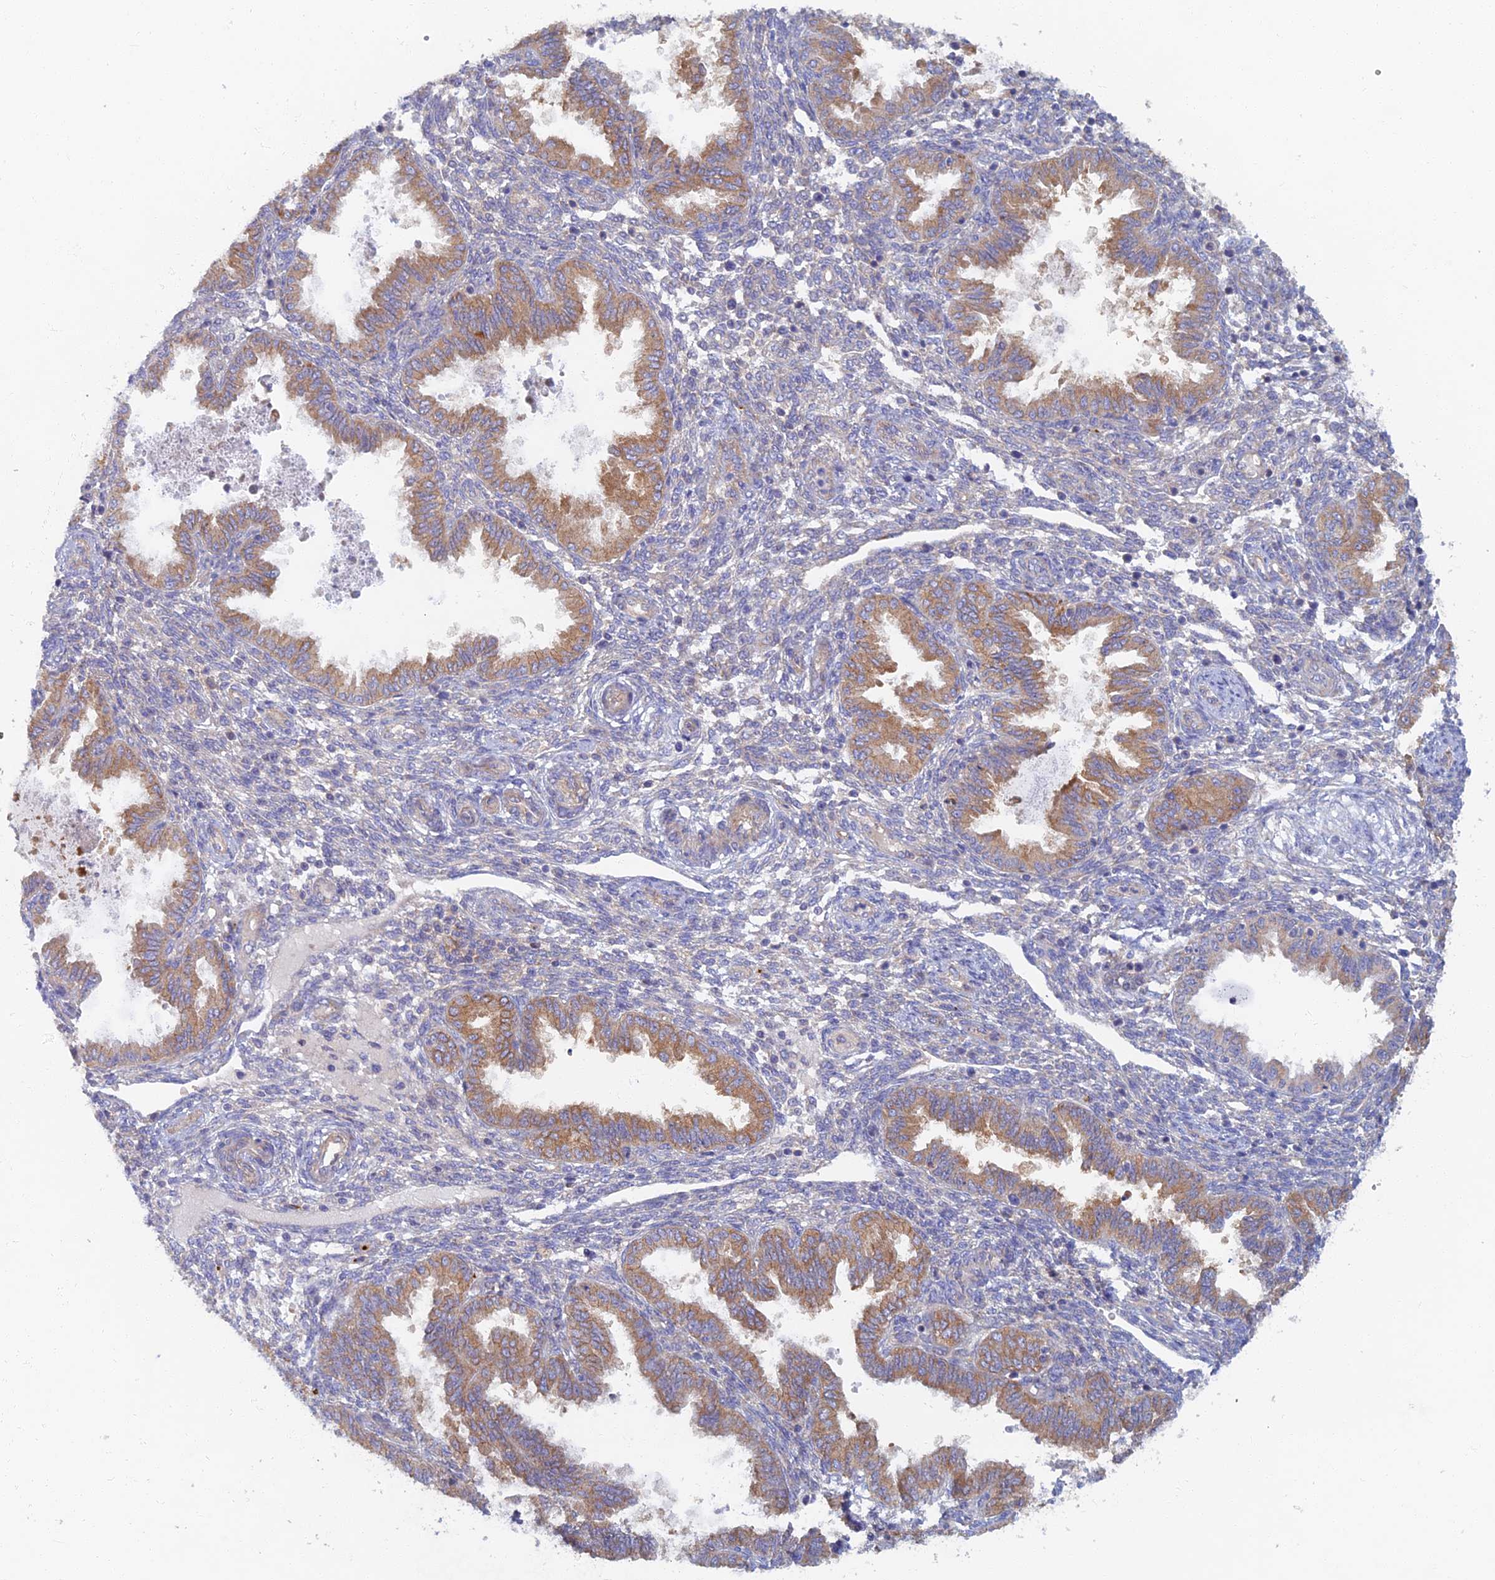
{"staining": {"intensity": "negative", "quantity": "none", "location": "none"}, "tissue": "endometrium", "cell_type": "Cells in endometrial stroma", "image_type": "normal", "snomed": [{"axis": "morphology", "description": "Normal tissue, NOS"}, {"axis": "topography", "description": "Endometrium"}], "caption": "High power microscopy micrograph of an immunohistochemistry (IHC) histopathology image of unremarkable endometrium, revealing no significant expression in cells in endometrial stroma. (DAB (3,3'-diaminobenzidine) immunohistochemistry, high magnification).", "gene": "TMEM44", "patient": {"sex": "female", "age": 33}}